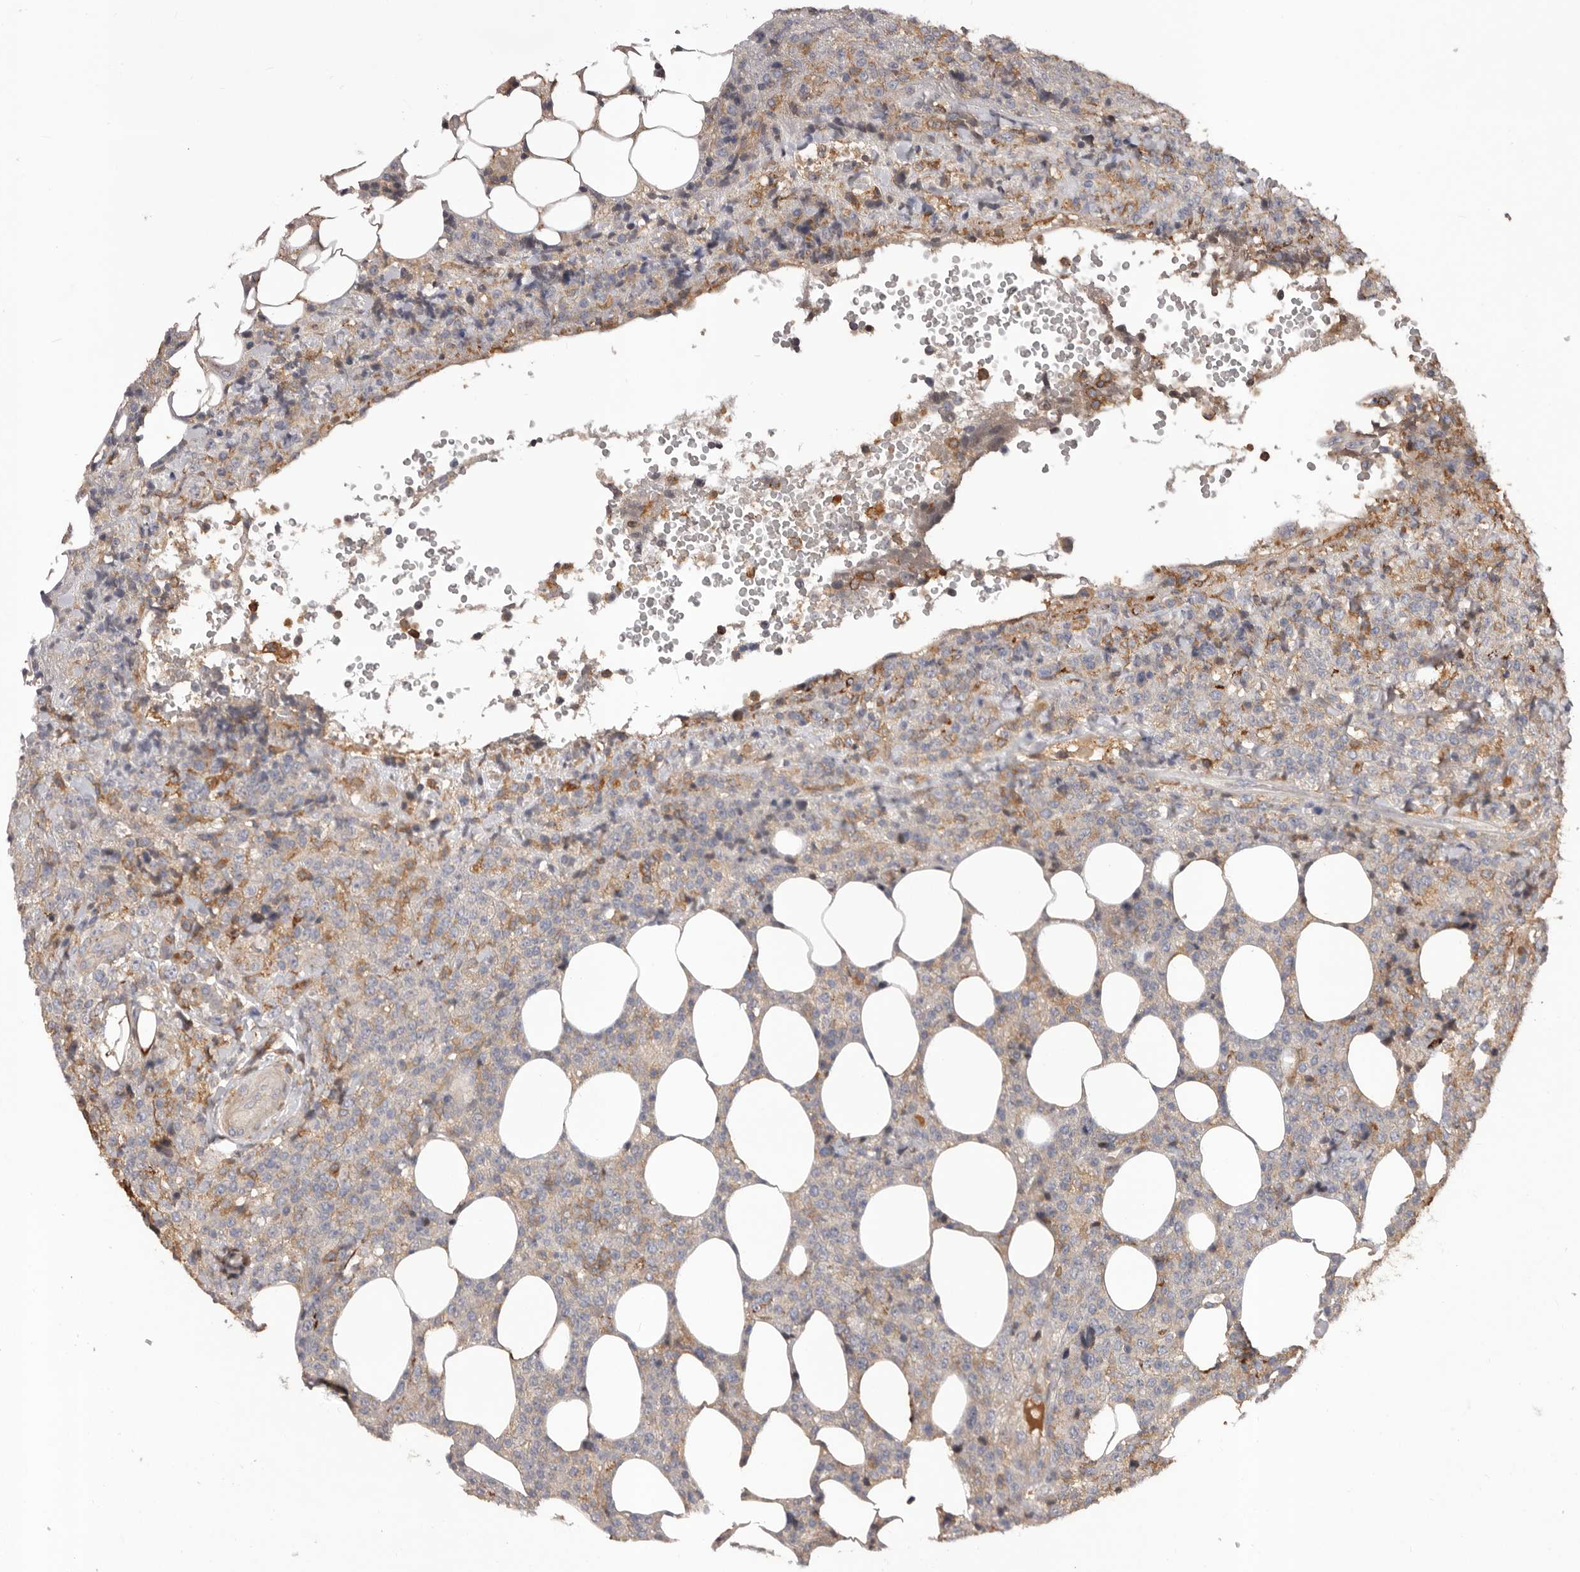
{"staining": {"intensity": "moderate", "quantity": "25%-75%", "location": "cytoplasmic/membranous"}, "tissue": "lymphoma", "cell_type": "Tumor cells", "image_type": "cancer", "snomed": [{"axis": "morphology", "description": "Malignant lymphoma, non-Hodgkin's type, High grade"}, {"axis": "topography", "description": "Lymph node"}], "caption": "A medium amount of moderate cytoplasmic/membranous expression is seen in approximately 25%-75% of tumor cells in lymphoma tissue.", "gene": "GLIPR2", "patient": {"sex": "male", "age": 13}}